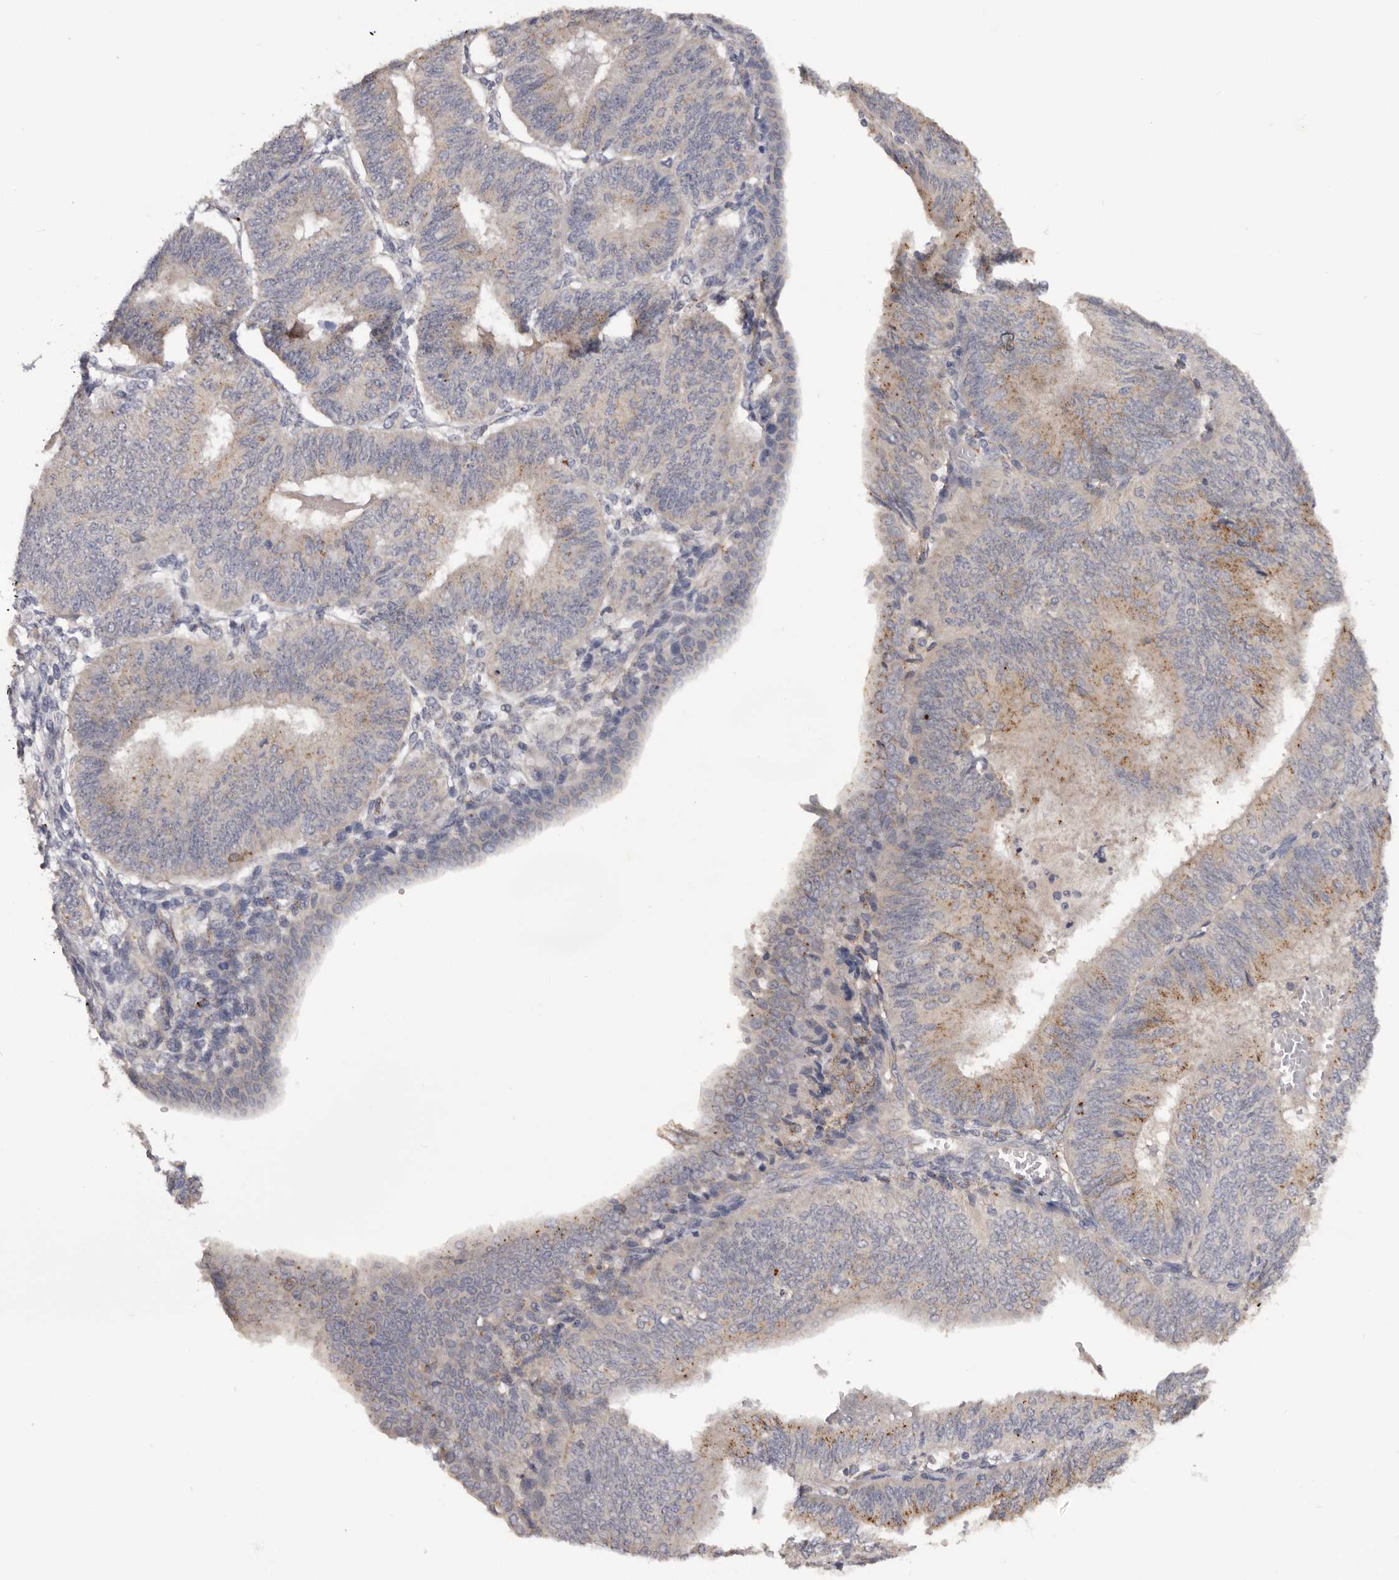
{"staining": {"intensity": "moderate", "quantity": "<25%", "location": "cytoplasmic/membranous"}, "tissue": "endometrial cancer", "cell_type": "Tumor cells", "image_type": "cancer", "snomed": [{"axis": "morphology", "description": "Adenocarcinoma, NOS"}, {"axis": "topography", "description": "Endometrium"}], "caption": "IHC of human endometrial adenocarcinoma reveals low levels of moderate cytoplasmic/membranous positivity in about <25% of tumor cells. Using DAB (brown) and hematoxylin (blue) stains, captured at high magnification using brightfield microscopy.", "gene": "DAP", "patient": {"sex": "female", "age": 58}}